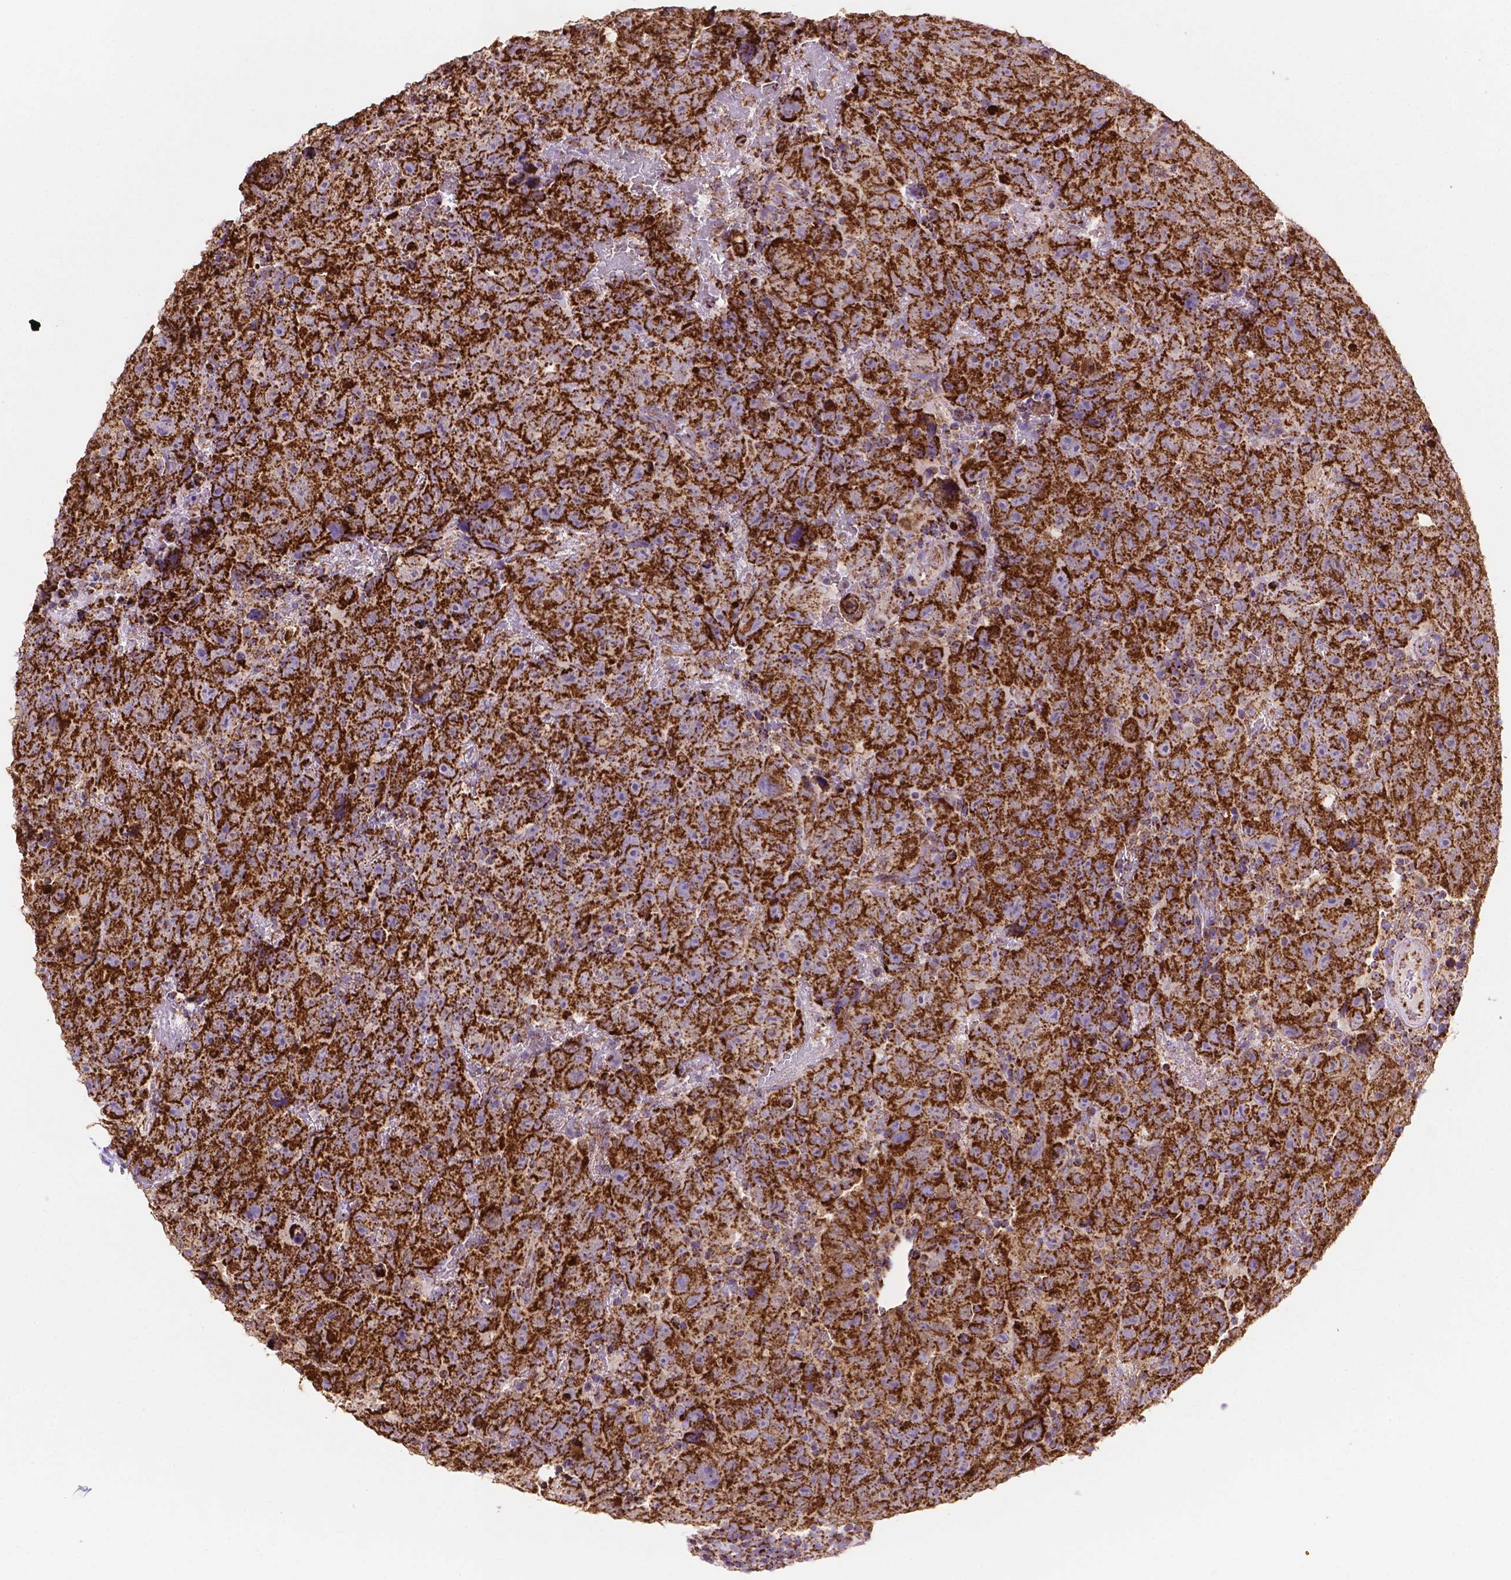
{"staining": {"intensity": "strong", "quantity": ">75%", "location": "cytoplasmic/membranous"}, "tissue": "testis cancer", "cell_type": "Tumor cells", "image_type": "cancer", "snomed": [{"axis": "morphology", "description": "Carcinoma, Embryonal, NOS"}, {"axis": "topography", "description": "Testis"}], "caption": "Embryonal carcinoma (testis) tissue displays strong cytoplasmic/membranous expression in approximately >75% of tumor cells", "gene": "HSPD1", "patient": {"sex": "male", "age": 24}}